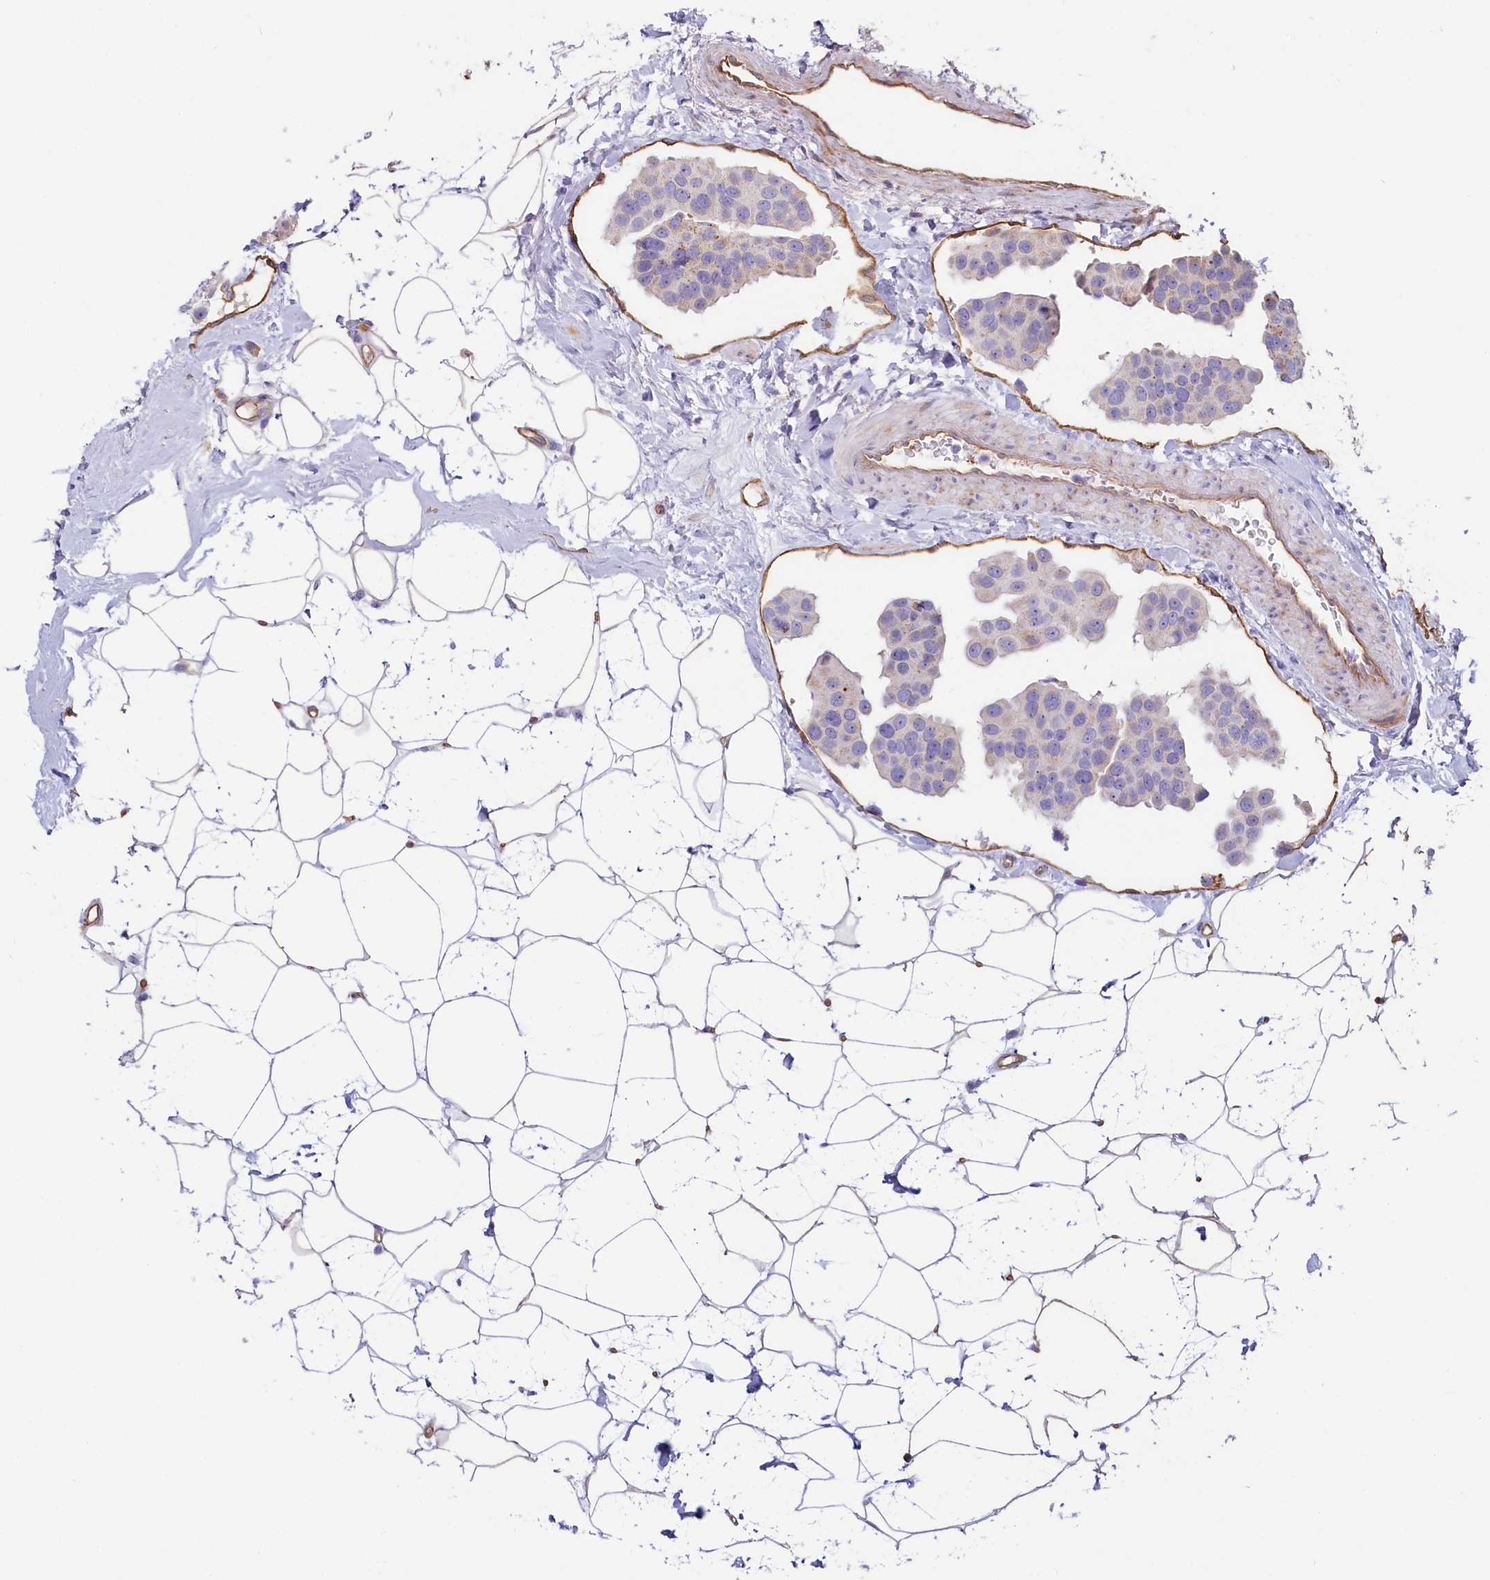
{"staining": {"intensity": "negative", "quantity": "none", "location": "none"}, "tissue": "breast cancer", "cell_type": "Tumor cells", "image_type": "cancer", "snomed": [{"axis": "morphology", "description": "Normal tissue, NOS"}, {"axis": "morphology", "description": "Duct carcinoma"}, {"axis": "topography", "description": "Breast"}], "caption": "Immunohistochemistry of breast infiltrating ductal carcinoma exhibits no positivity in tumor cells. (Stains: DAB IHC with hematoxylin counter stain, Microscopy: brightfield microscopy at high magnification).", "gene": "LMOD3", "patient": {"sex": "female", "age": 39}}